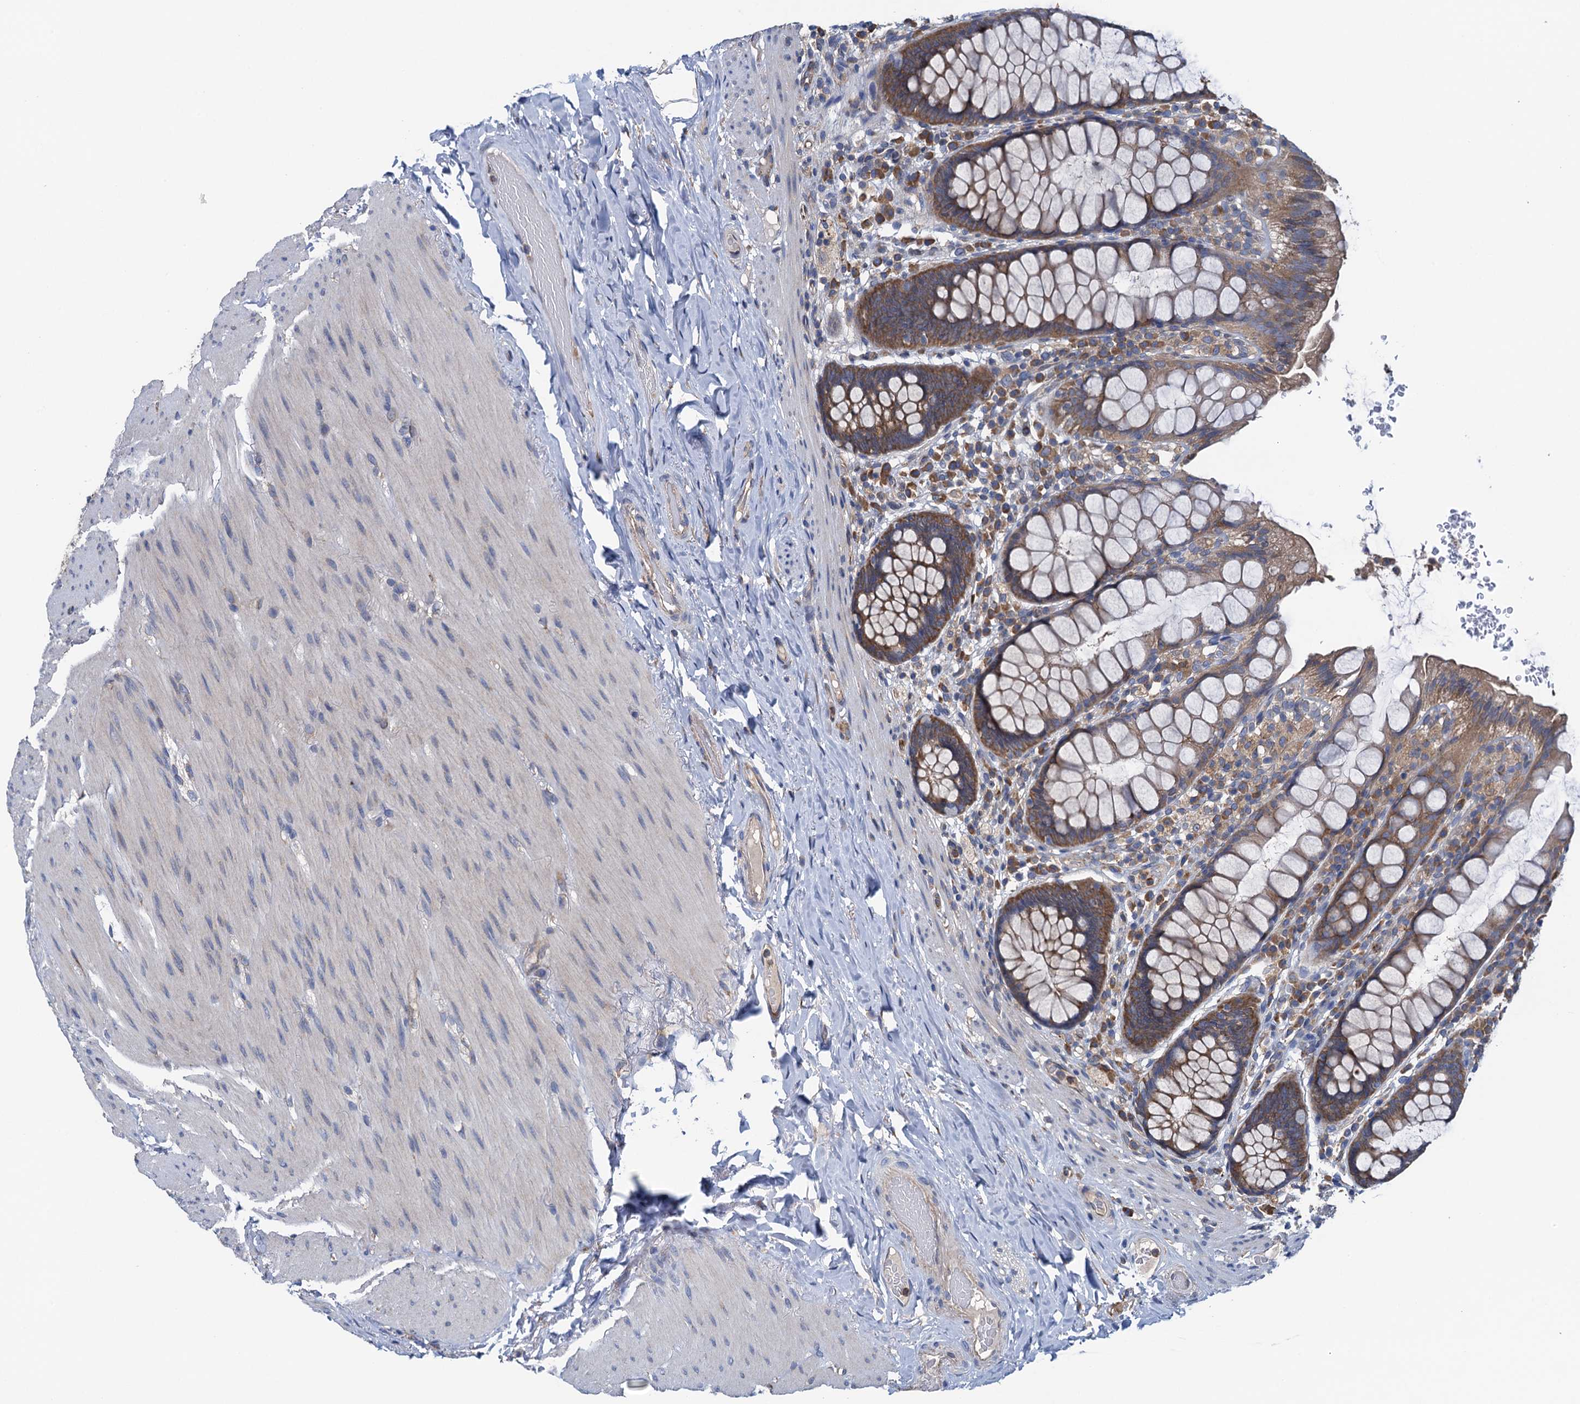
{"staining": {"intensity": "strong", "quantity": ">75%", "location": "cytoplasmic/membranous"}, "tissue": "rectum", "cell_type": "Glandular cells", "image_type": "normal", "snomed": [{"axis": "morphology", "description": "Normal tissue, NOS"}, {"axis": "topography", "description": "Rectum"}], "caption": "Immunohistochemical staining of benign human rectum reveals high levels of strong cytoplasmic/membranous positivity in about >75% of glandular cells. (Brightfield microscopy of DAB IHC at high magnification).", "gene": "ADCY9", "patient": {"sex": "male", "age": 83}}